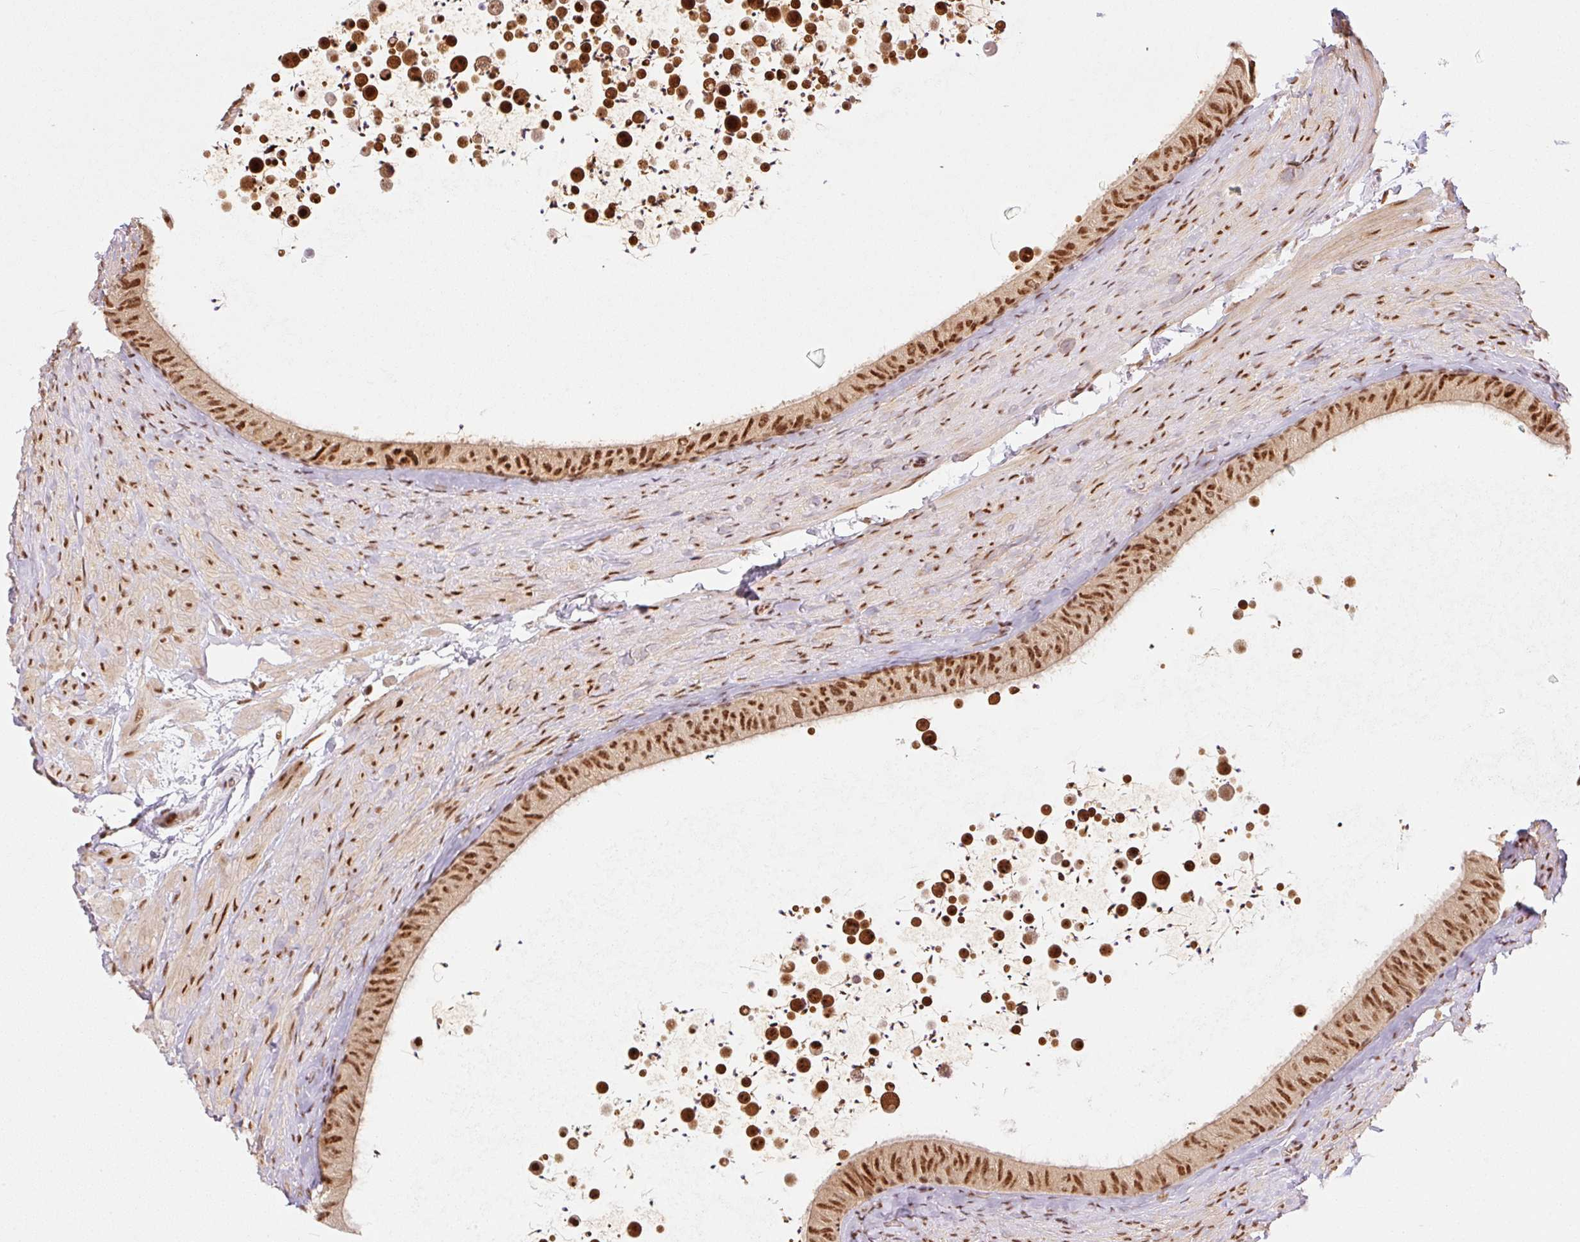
{"staining": {"intensity": "moderate", "quantity": ">75%", "location": "nuclear"}, "tissue": "epididymis", "cell_type": "Glandular cells", "image_type": "normal", "snomed": [{"axis": "morphology", "description": "Normal tissue, NOS"}, {"axis": "topography", "description": "Epididymis, spermatic cord, NOS"}, {"axis": "topography", "description": "Epididymis"}], "caption": "A brown stain labels moderate nuclear expression of a protein in glandular cells of unremarkable epididymis.", "gene": "INTS8", "patient": {"sex": "male", "age": 31}}